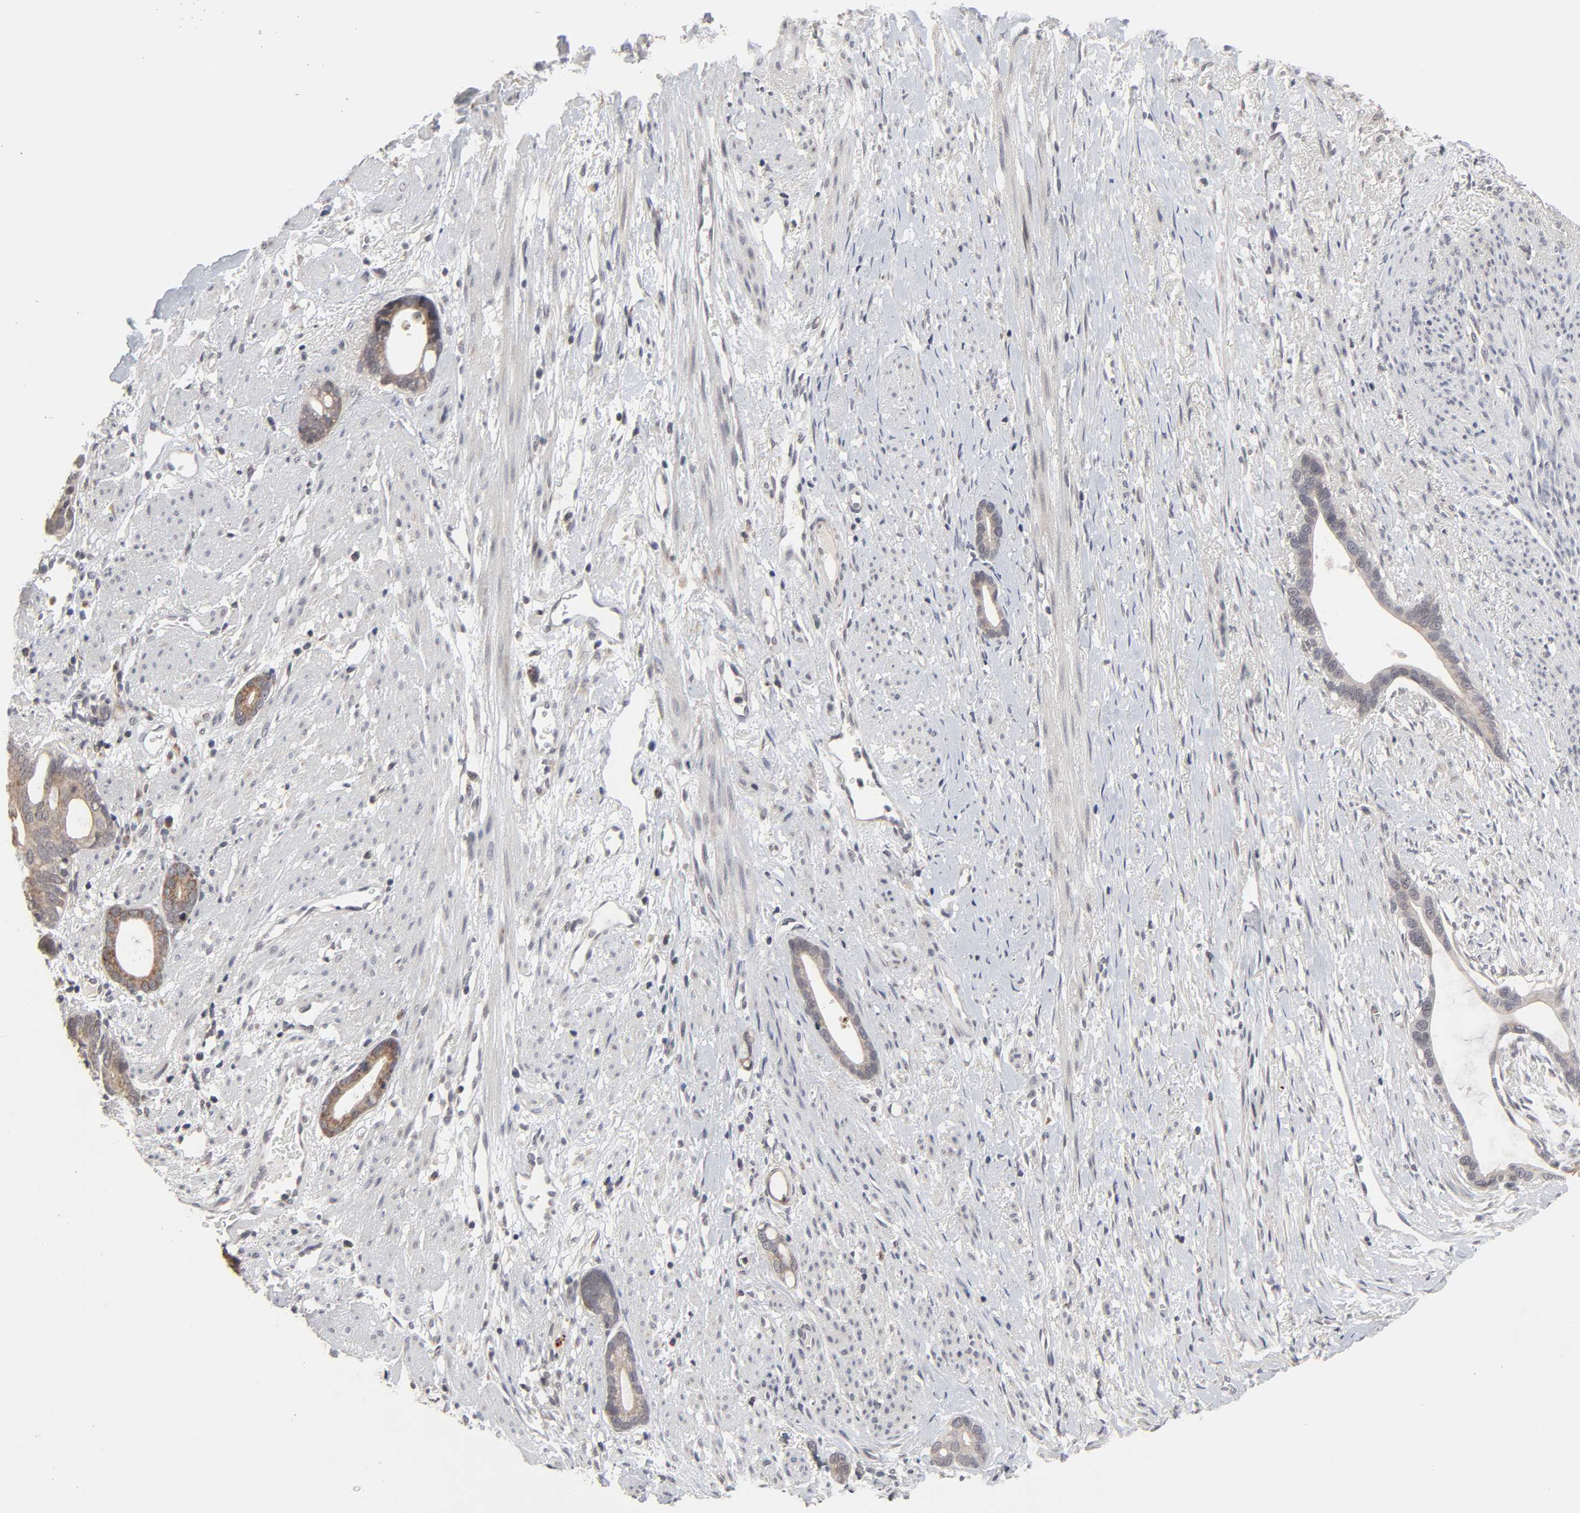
{"staining": {"intensity": "moderate", "quantity": ">75%", "location": "cytoplasmic/membranous"}, "tissue": "stomach cancer", "cell_type": "Tumor cells", "image_type": "cancer", "snomed": [{"axis": "morphology", "description": "Adenocarcinoma, NOS"}, {"axis": "topography", "description": "Stomach"}], "caption": "Stomach cancer stained with immunohistochemistry (IHC) displays moderate cytoplasmic/membranous positivity in approximately >75% of tumor cells. The protein is shown in brown color, while the nuclei are stained blue.", "gene": "AUH", "patient": {"sex": "female", "age": 75}}